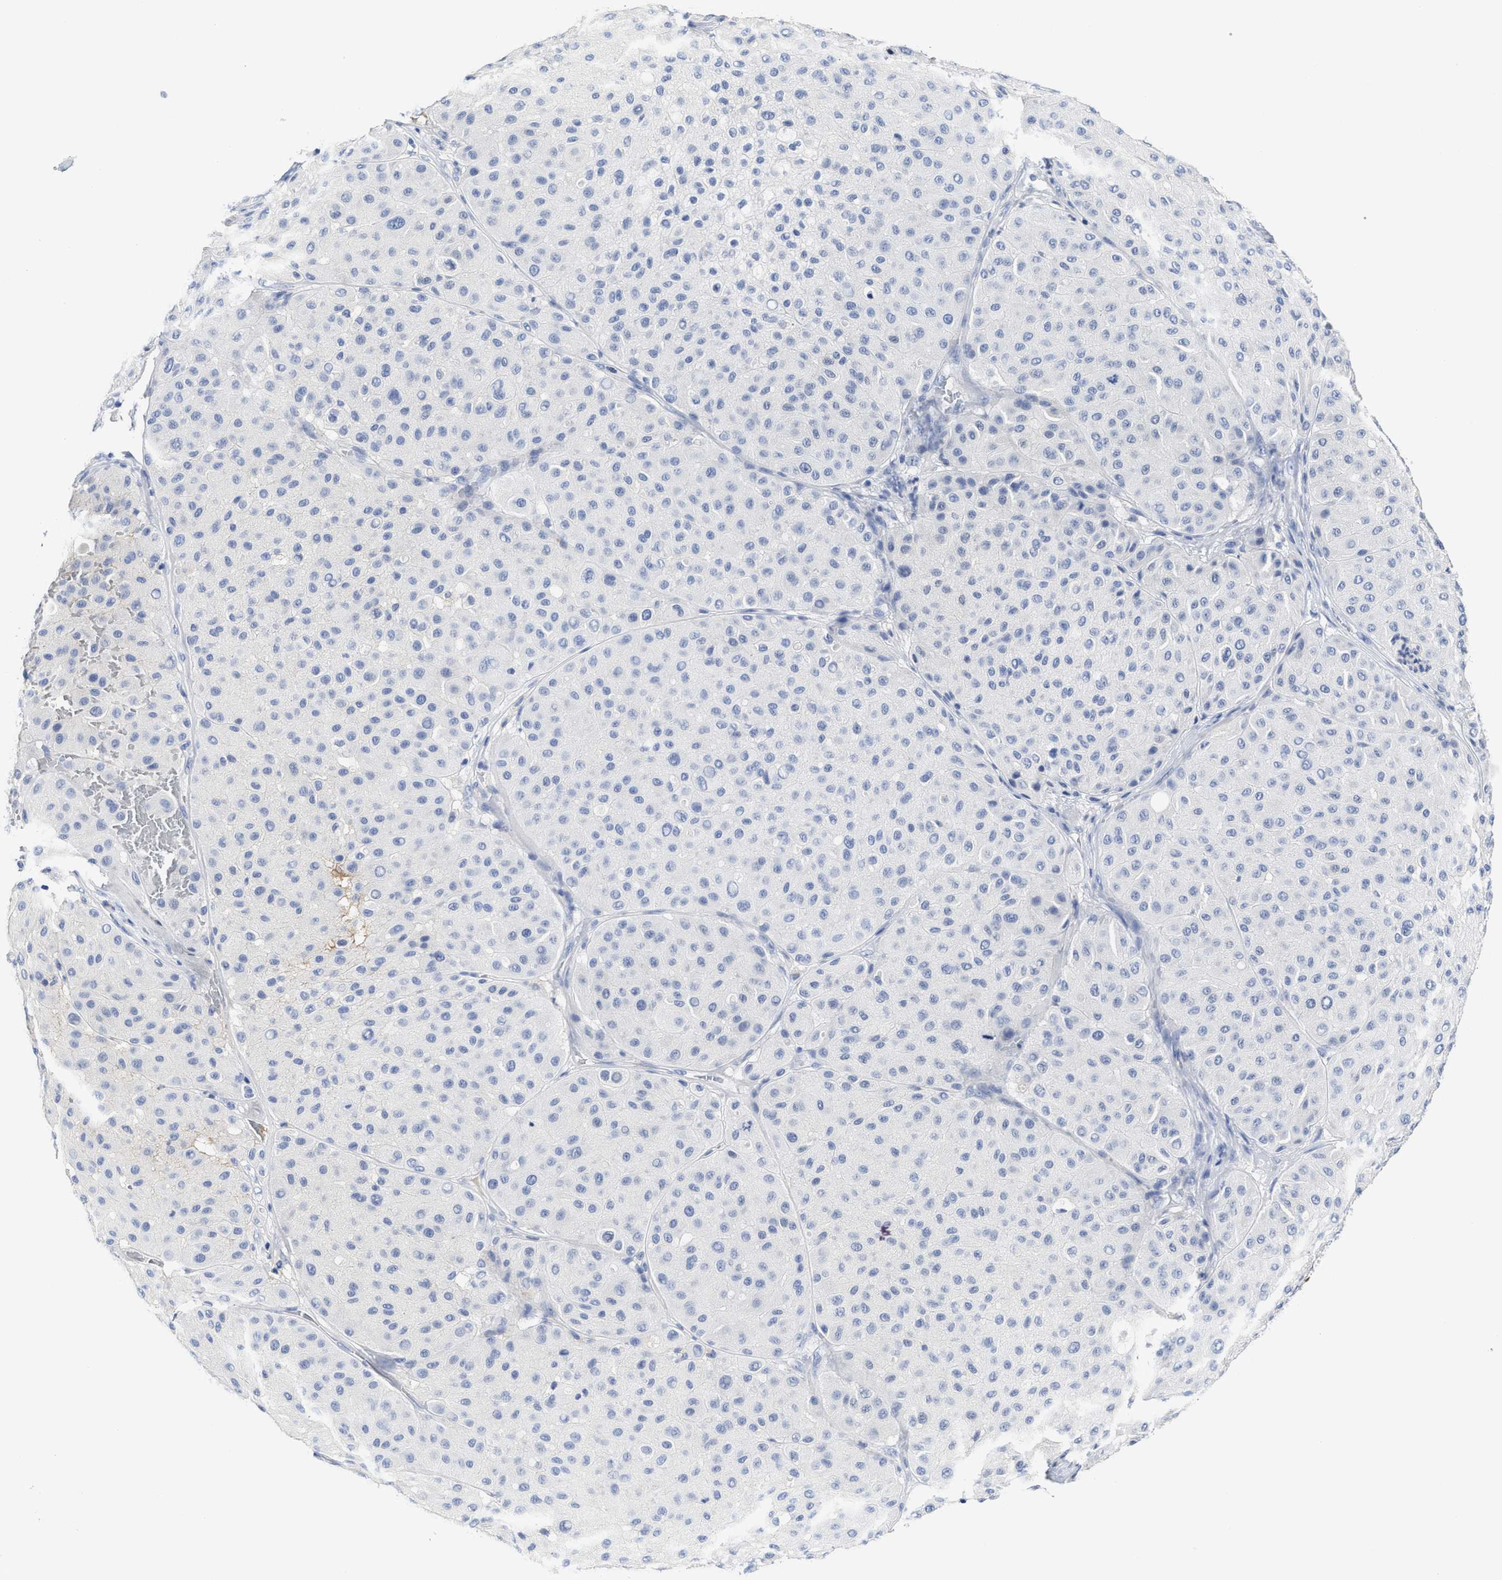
{"staining": {"intensity": "negative", "quantity": "none", "location": "none"}, "tissue": "melanoma", "cell_type": "Tumor cells", "image_type": "cancer", "snomed": [{"axis": "morphology", "description": "Normal tissue, NOS"}, {"axis": "morphology", "description": "Malignant melanoma, Metastatic site"}, {"axis": "topography", "description": "Skin"}], "caption": "This is a histopathology image of IHC staining of melanoma, which shows no staining in tumor cells. (DAB immunohistochemistry (IHC) visualized using brightfield microscopy, high magnification).", "gene": "C2", "patient": {"sex": "male", "age": 41}}